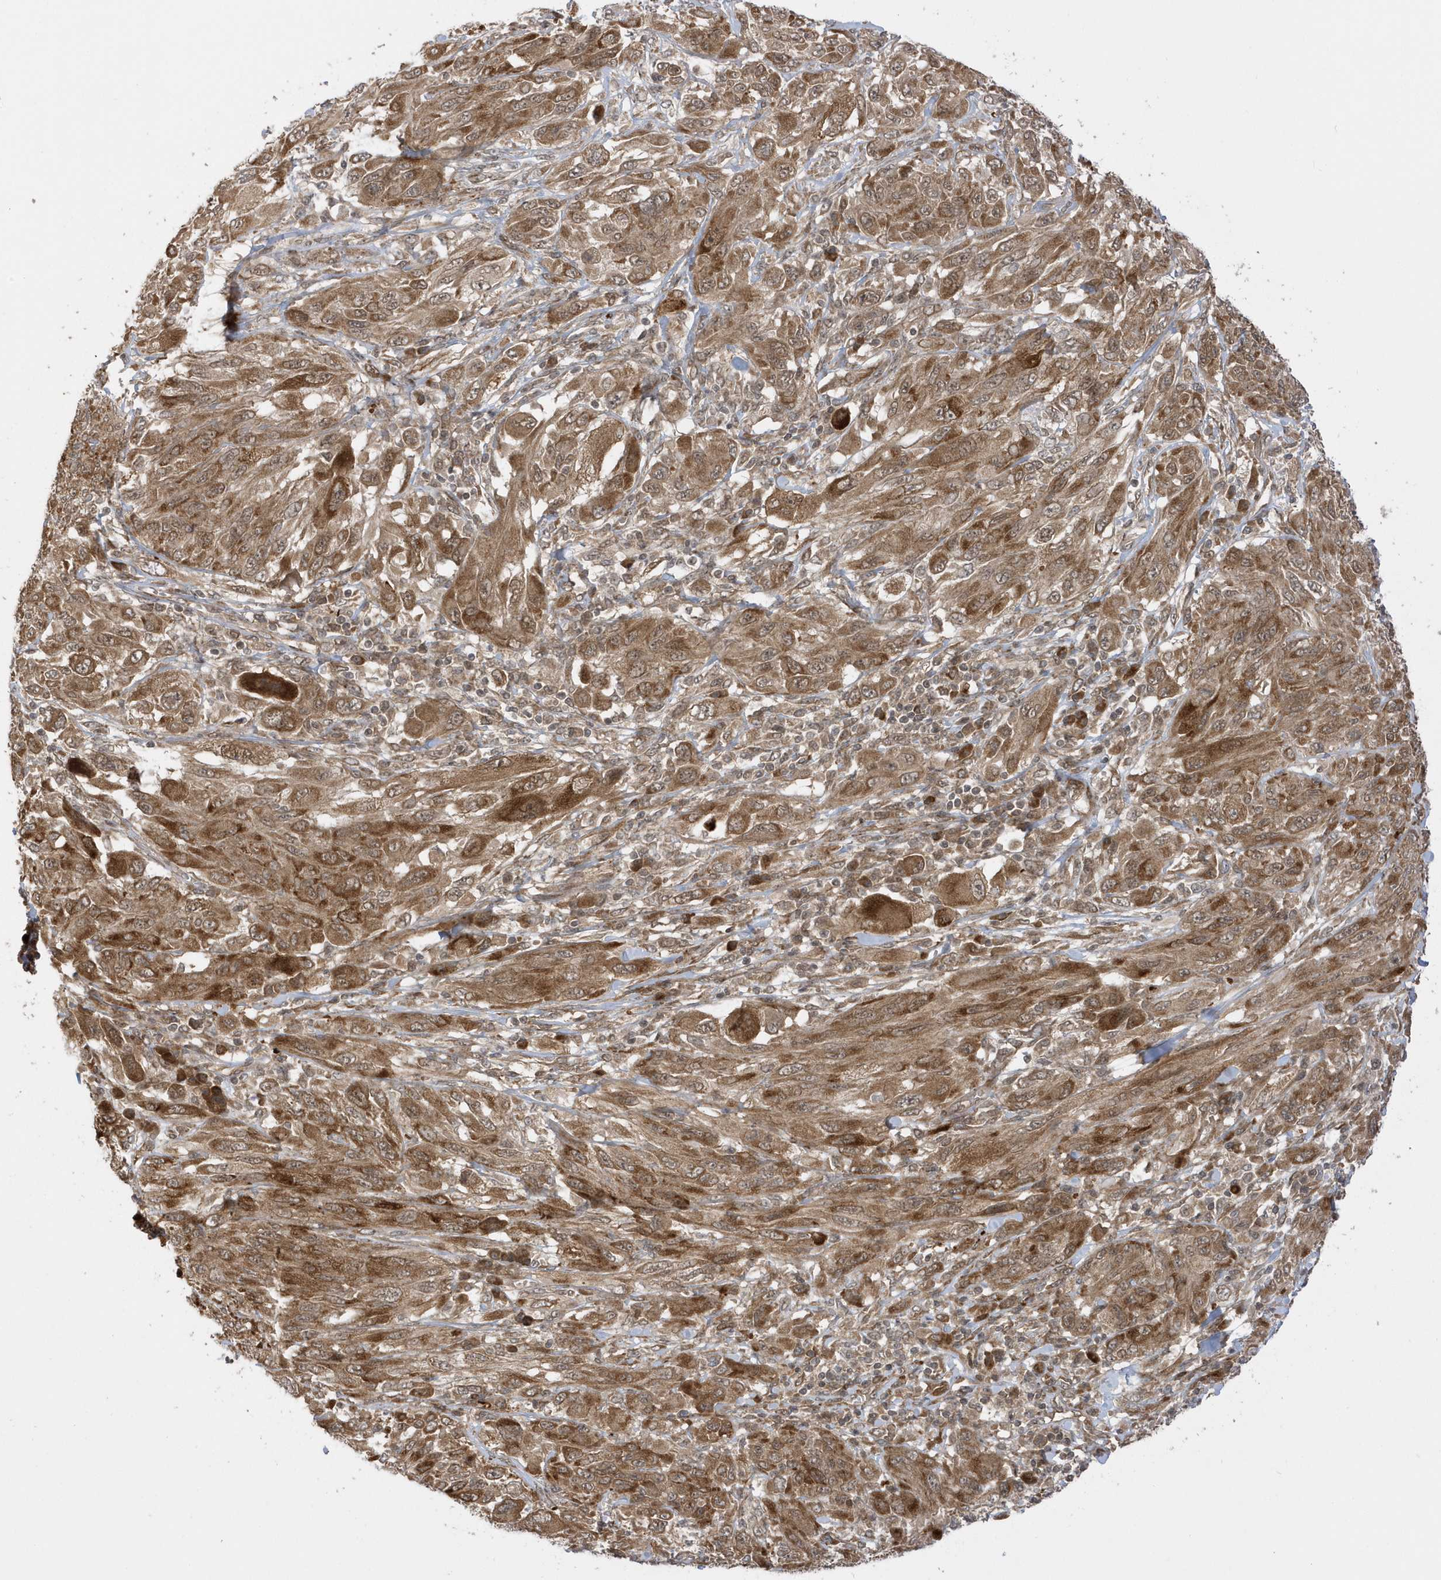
{"staining": {"intensity": "moderate", "quantity": ">75%", "location": "cytoplasmic/membranous"}, "tissue": "melanoma", "cell_type": "Tumor cells", "image_type": "cancer", "snomed": [{"axis": "morphology", "description": "Malignant melanoma, NOS"}, {"axis": "topography", "description": "Skin"}], "caption": "Tumor cells reveal moderate cytoplasmic/membranous staining in approximately >75% of cells in melanoma. Nuclei are stained in blue.", "gene": "METTL21A", "patient": {"sex": "female", "age": 91}}